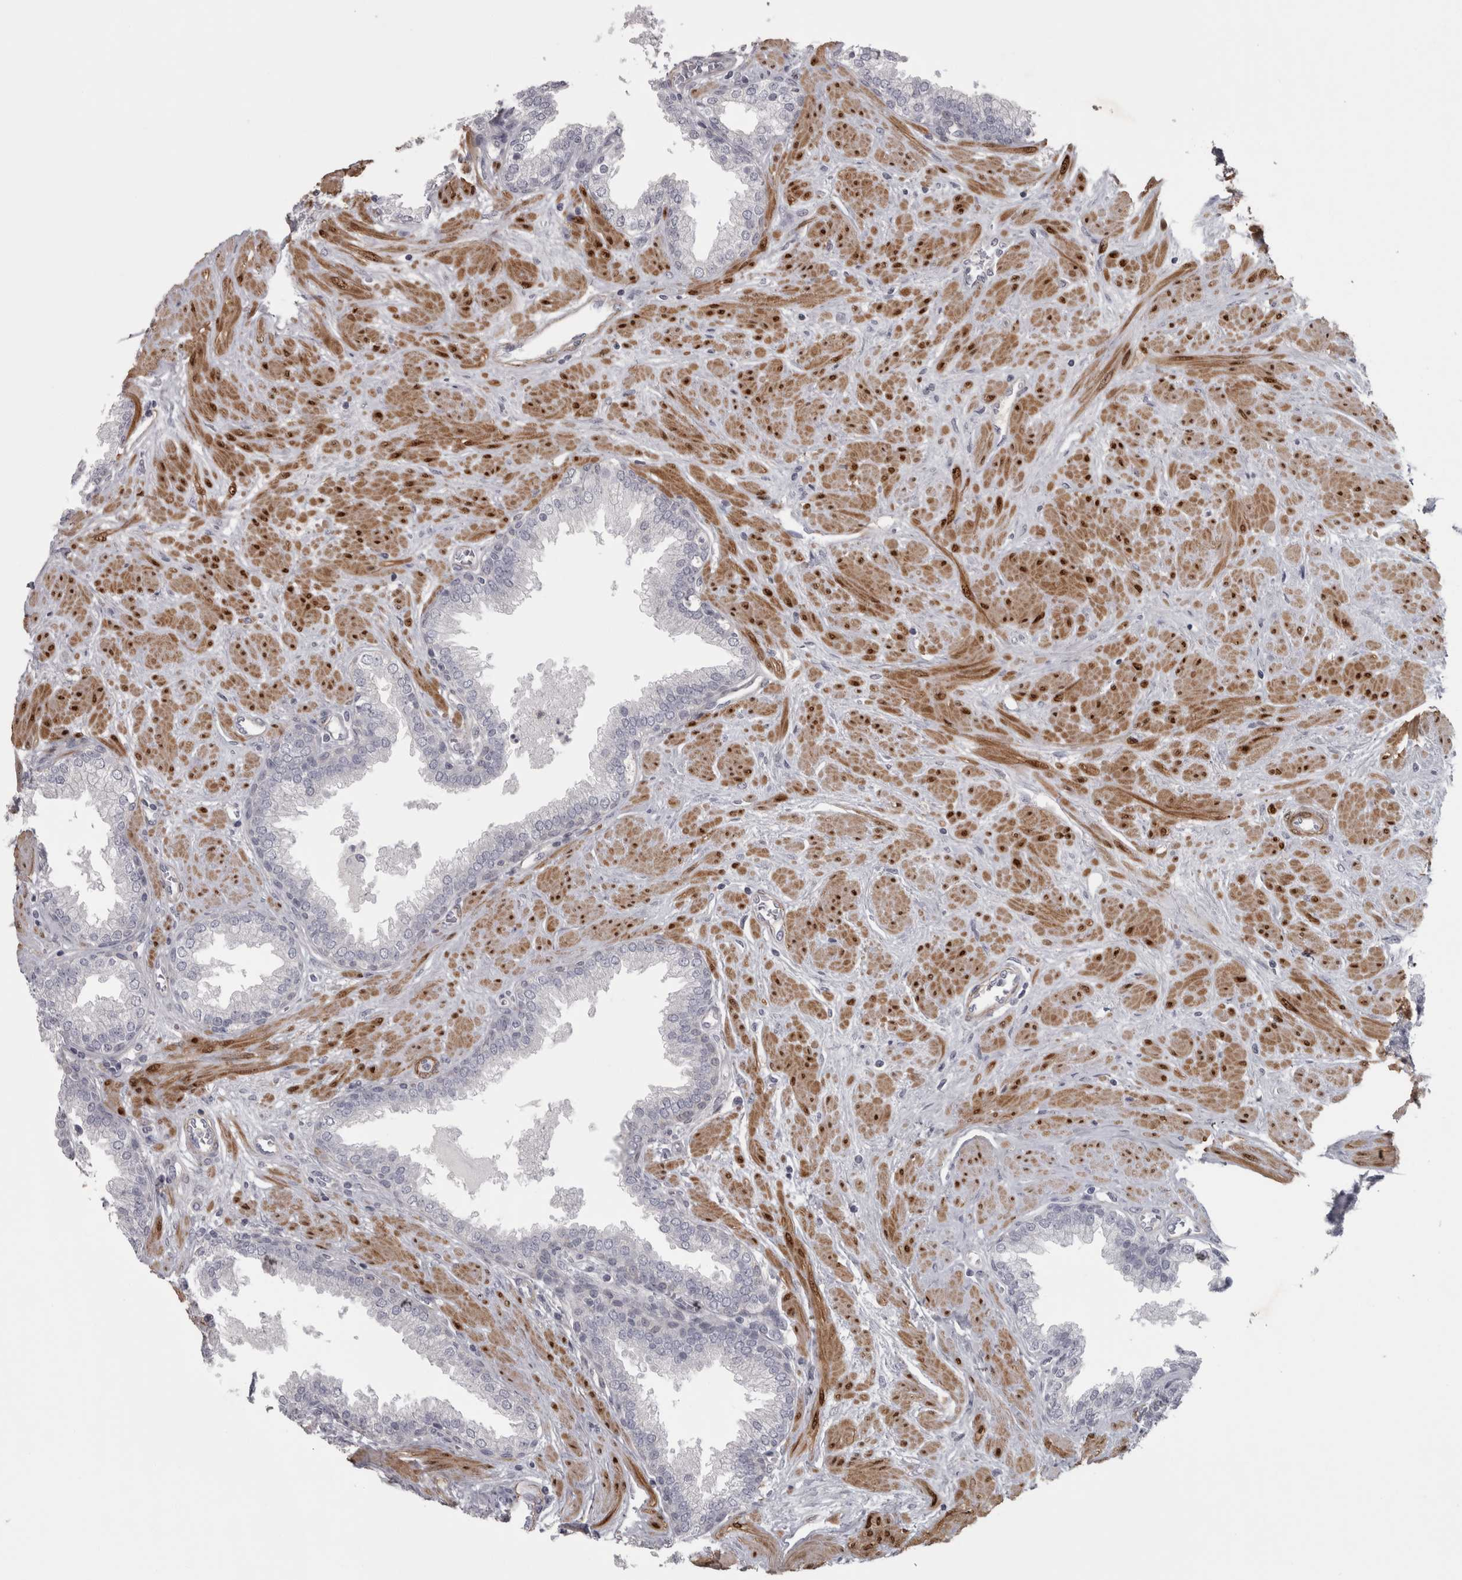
{"staining": {"intensity": "negative", "quantity": "none", "location": "none"}, "tissue": "prostate", "cell_type": "Glandular cells", "image_type": "normal", "snomed": [{"axis": "morphology", "description": "Normal tissue, NOS"}, {"axis": "topography", "description": "Prostate"}], "caption": "DAB immunohistochemical staining of unremarkable human prostate reveals no significant staining in glandular cells. (Brightfield microscopy of DAB immunohistochemistry (IHC) at high magnification).", "gene": "PPP1R12B", "patient": {"sex": "male", "age": 51}}